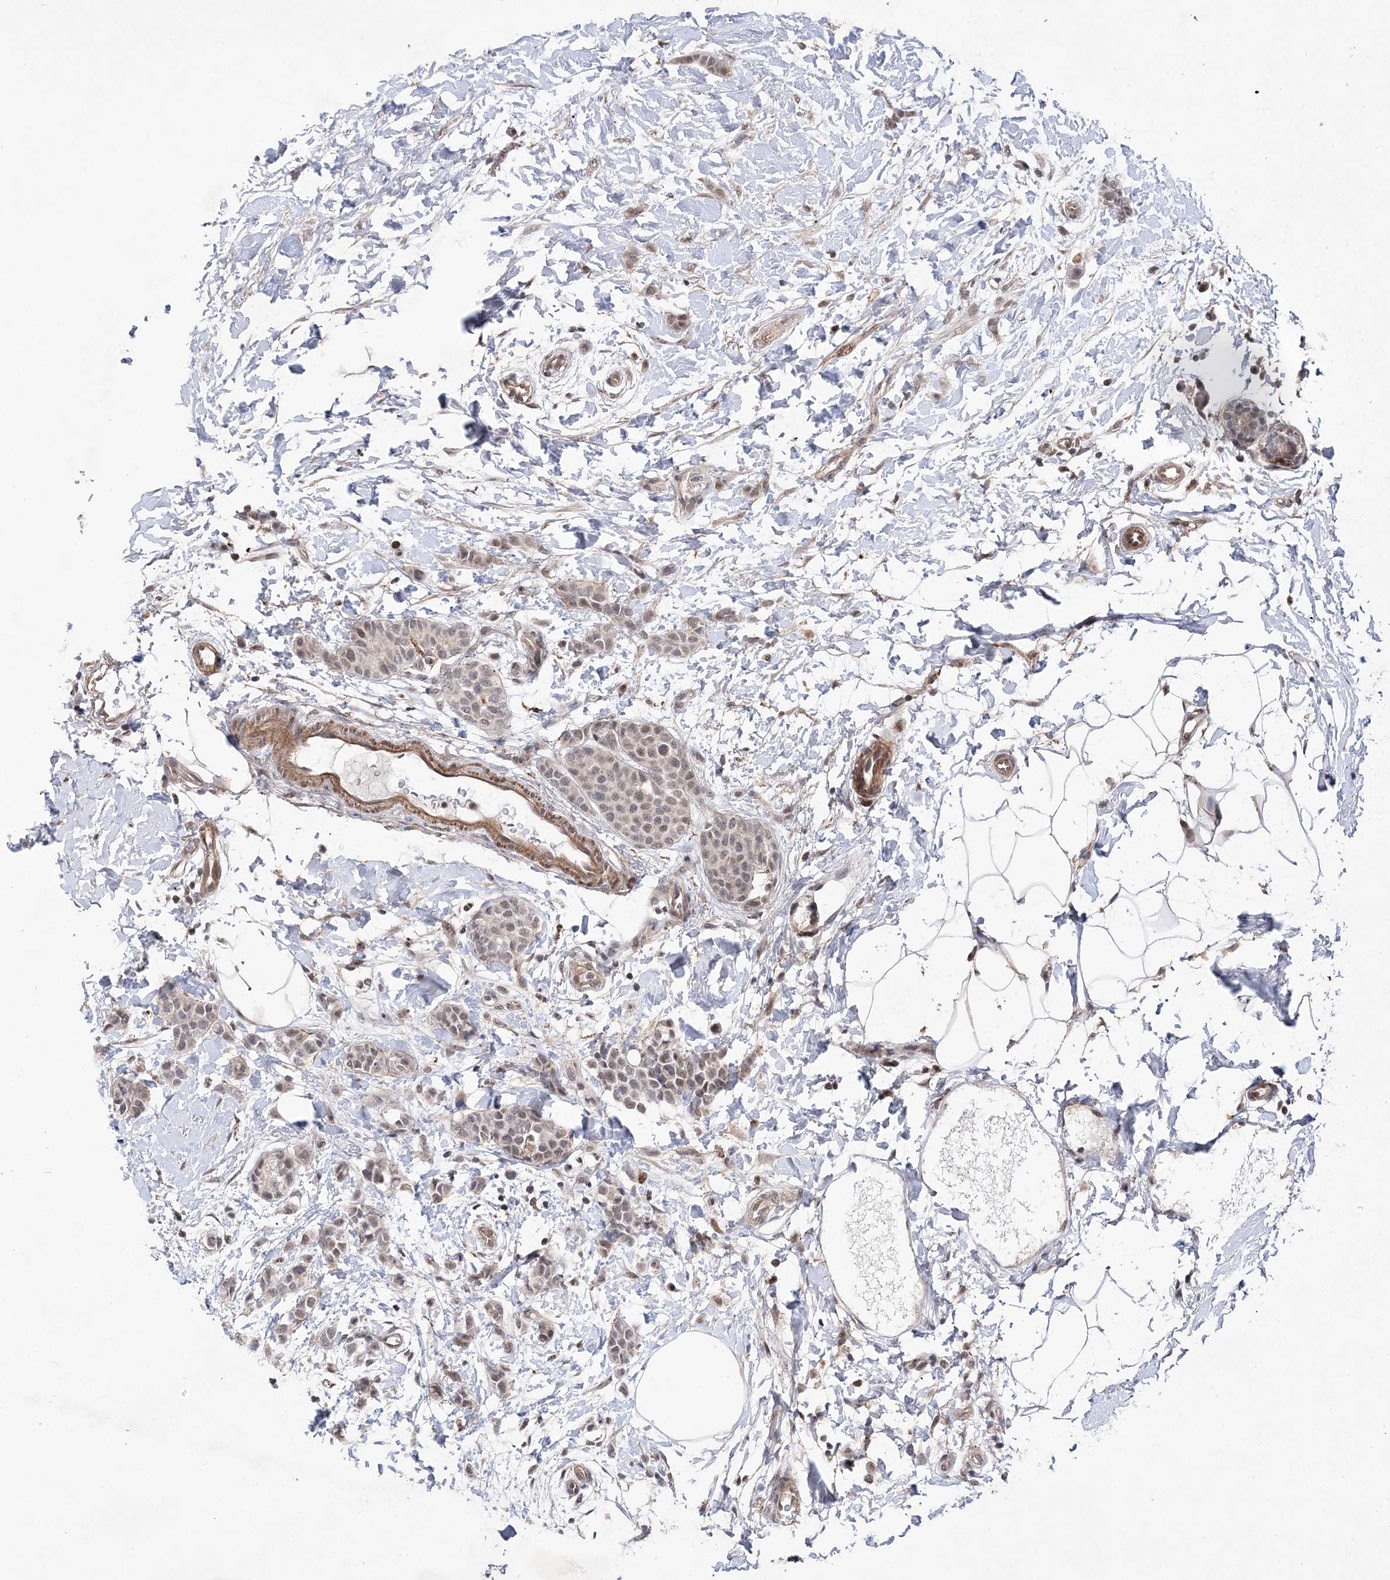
{"staining": {"intensity": "weak", "quantity": "25%-75%", "location": "nuclear"}, "tissue": "breast cancer", "cell_type": "Tumor cells", "image_type": "cancer", "snomed": [{"axis": "morphology", "description": "Lobular carcinoma, in situ"}, {"axis": "morphology", "description": "Lobular carcinoma"}, {"axis": "topography", "description": "Breast"}], "caption": "DAB (3,3'-diaminobenzidine) immunohistochemical staining of lobular carcinoma in situ (breast) exhibits weak nuclear protein expression in approximately 25%-75% of tumor cells.", "gene": "BOD1L1", "patient": {"sex": "female", "age": 41}}